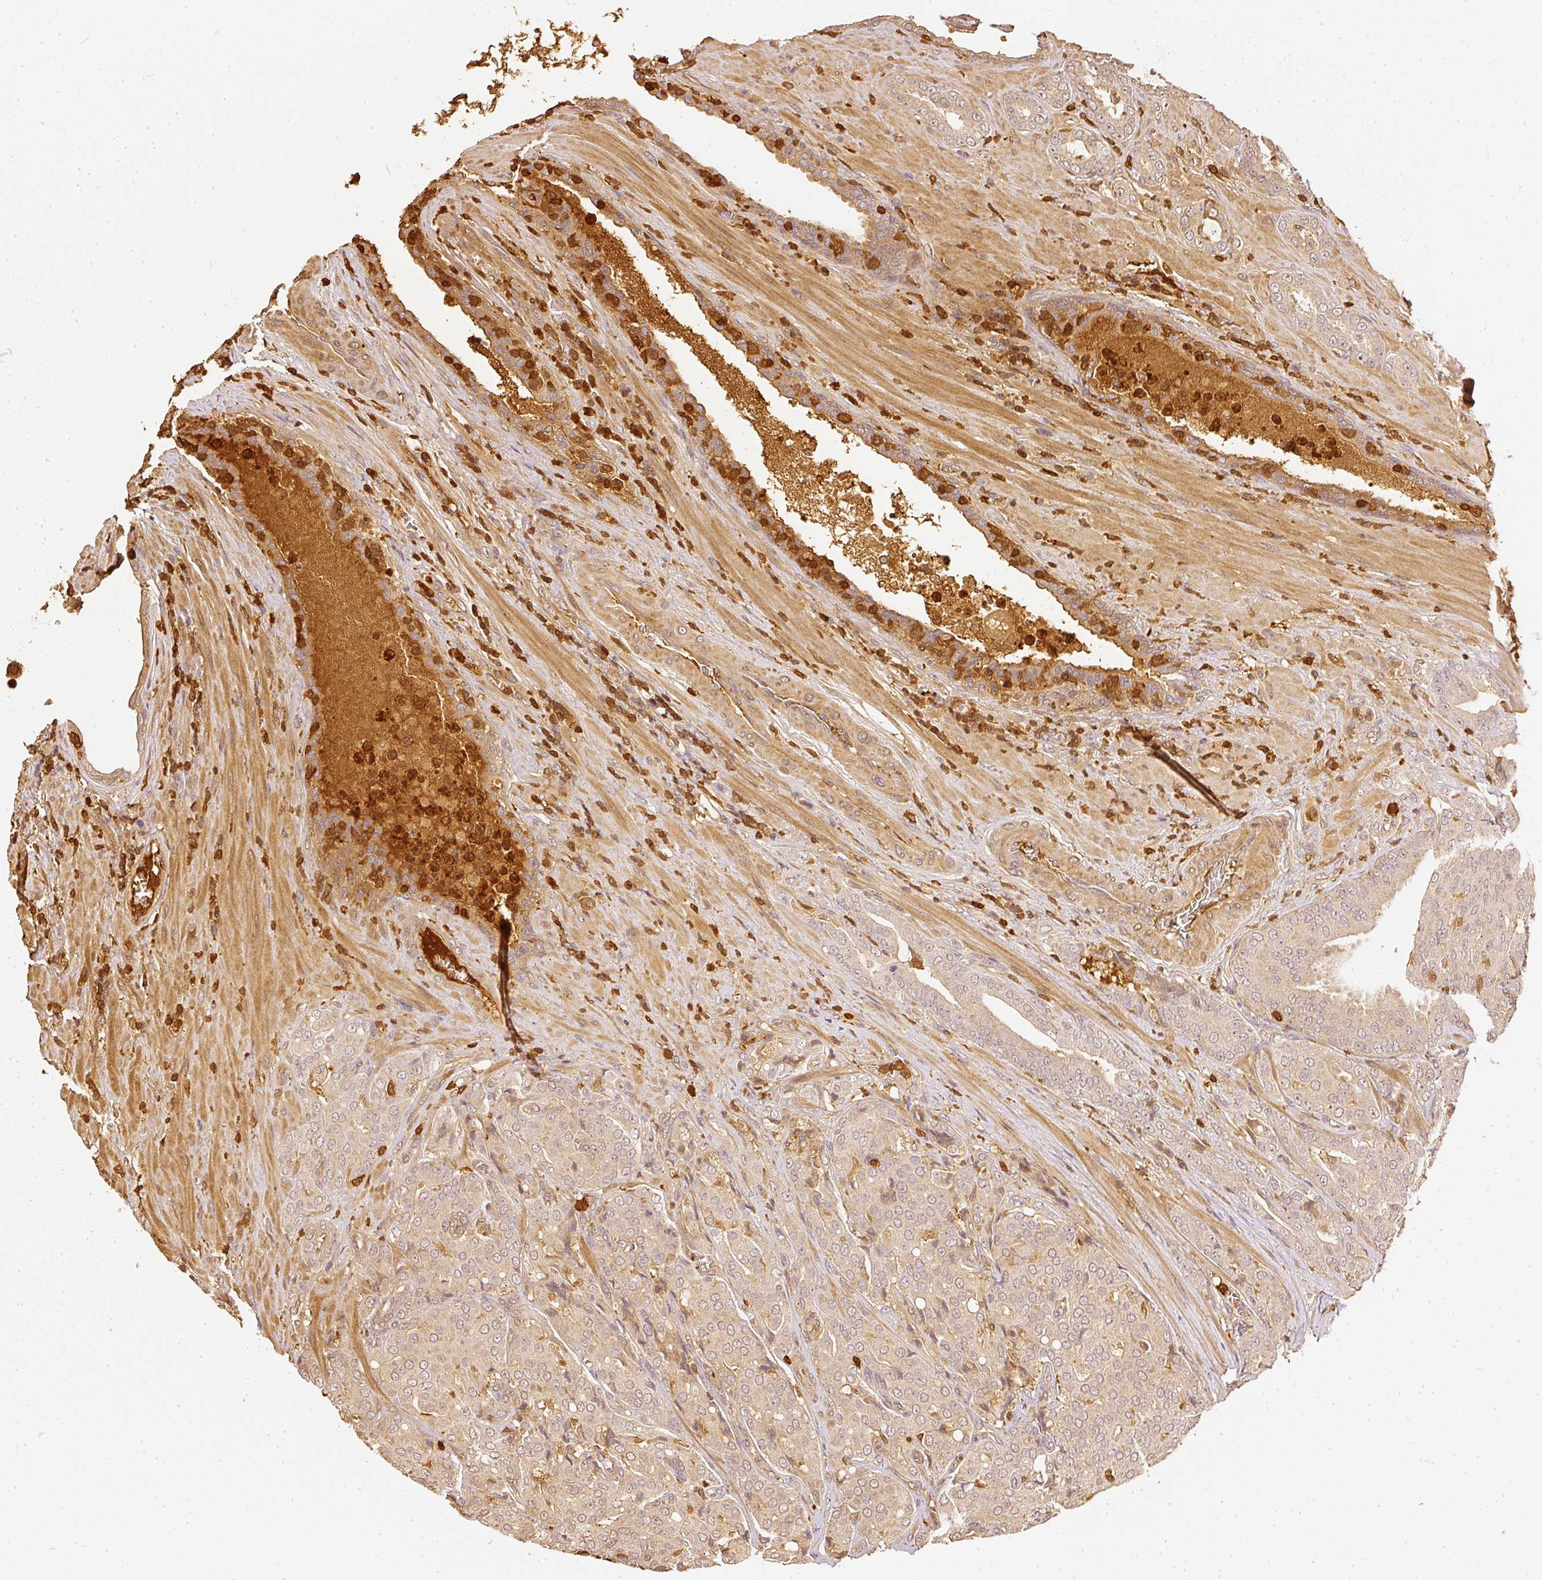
{"staining": {"intensity": "weak", "quantity": "<25%", "location": "cytoplasmic/membranous"}, "tissue": "prostate cancer", "cell_type": "Tumor cells", "image_type": "cancer", "snomed": [{"axis": "morphology", "description": "Adenocarcinoma, High grade"}, {"axis": "topography", "description": "Prostate"}], "caption": "Protein analysis of prostate cancer (adenocarcinoma (high-grade)) reveals no significant positivity in tumor cells. (Brightfield microscopy of DAB (3,3'-diaminobenzidine) IHC at high magnification).", "gene": "PFN1", "patient": {"sex": "male", "age": 68}}